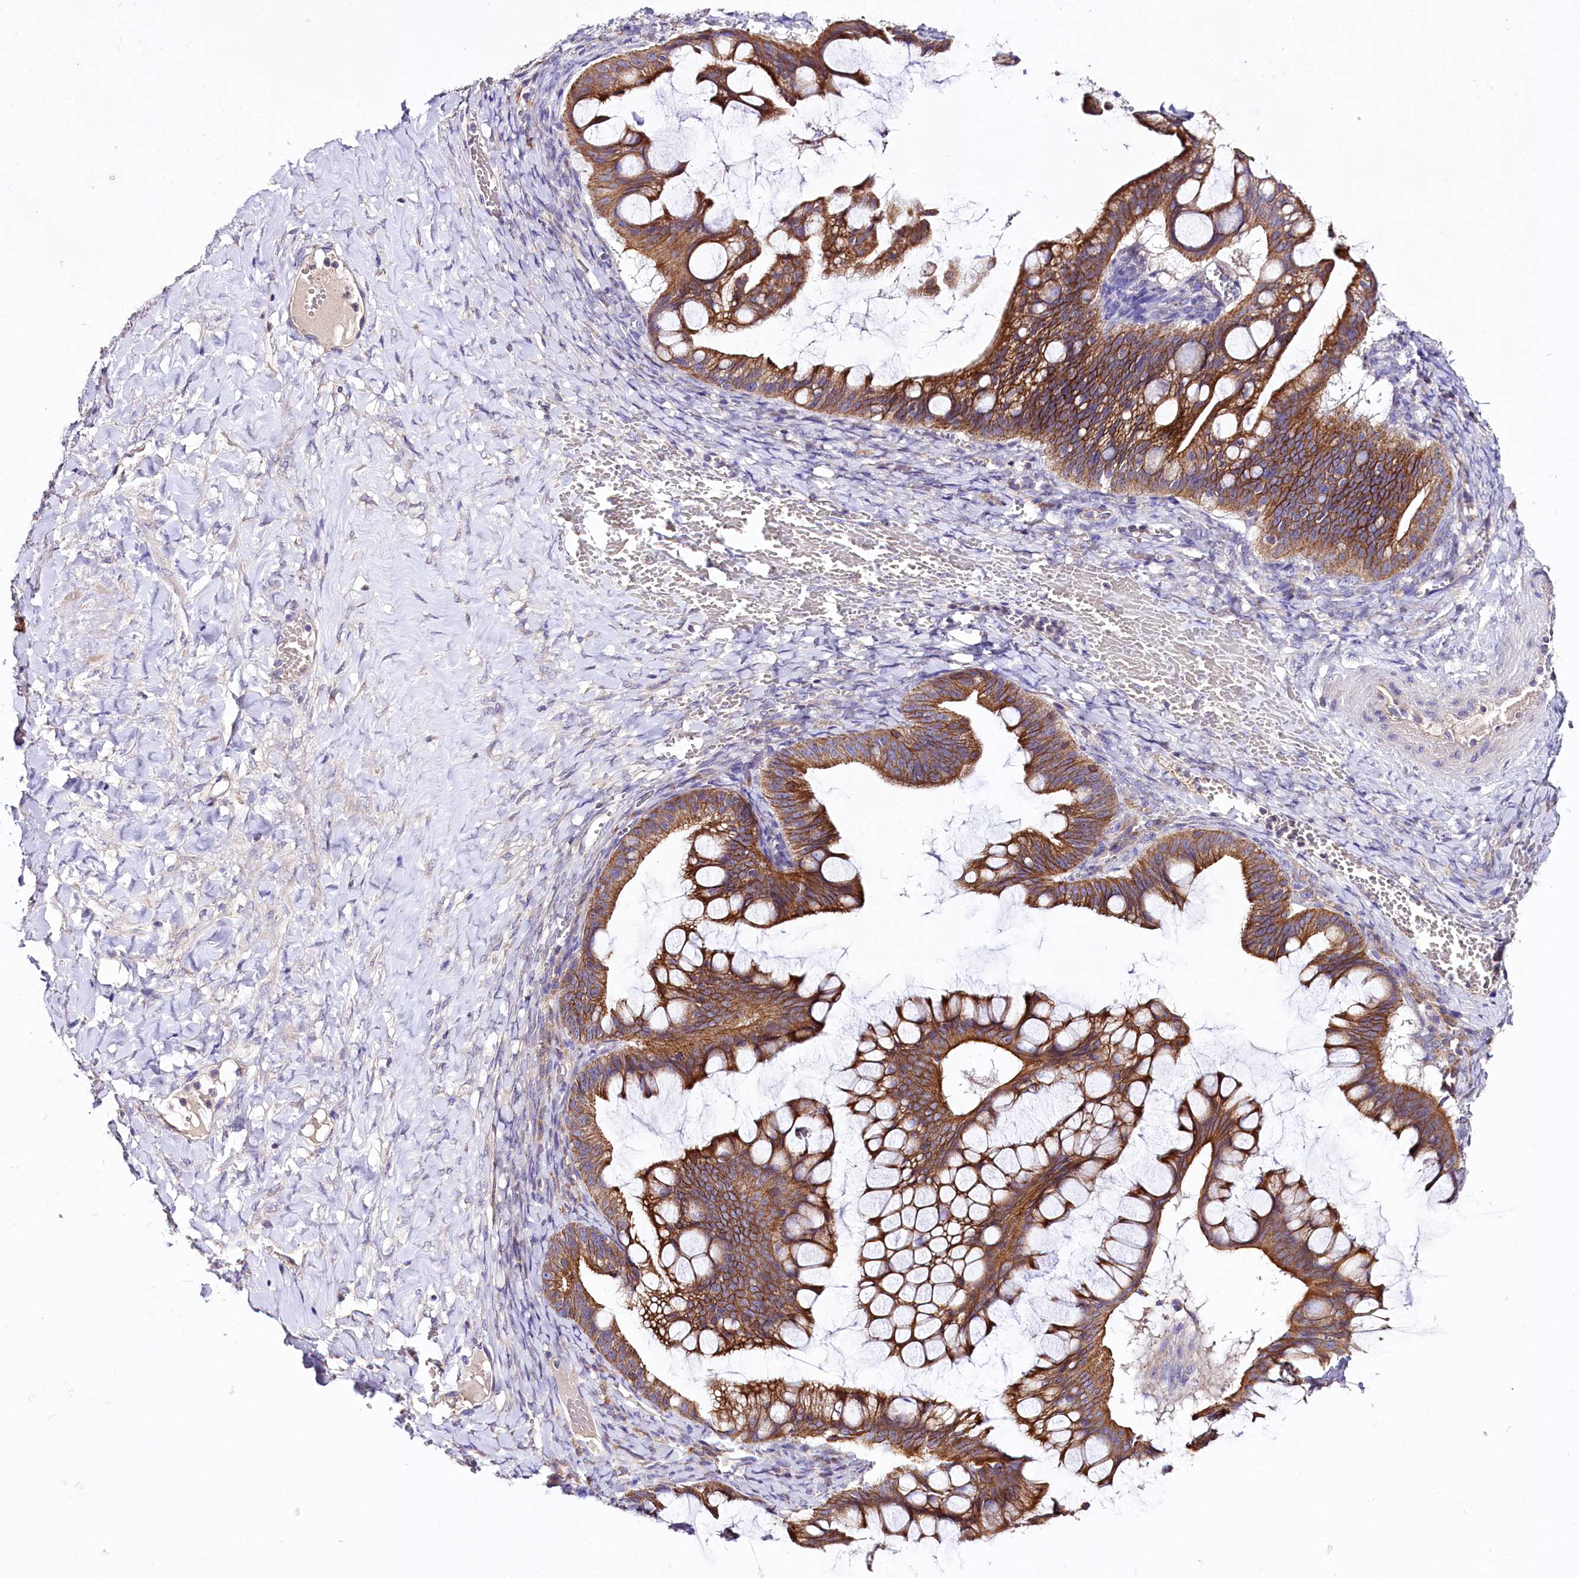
{"staining": {"intensity": "strong", "quantity": ">75%", "location": "cytoplasmic/membranous"}, "tissue": "ovarian cancer", "cell_type": "Tumor cells", "image_type": "cancer", "snomed": [{"axis": "morphology", "description": "Cystadenocarcinoma, mucinous, NOS"}, {"axis": "topography", "description": "Ovary"}], "caption": "Ovarian cancer was stained to show a protein in brown. There is high levels of strong cytoplasmic/membranous positivity in about >75% of tumor cells.", "gene": "SACM1L", "patient": {"sex": "female", "age": 73}}